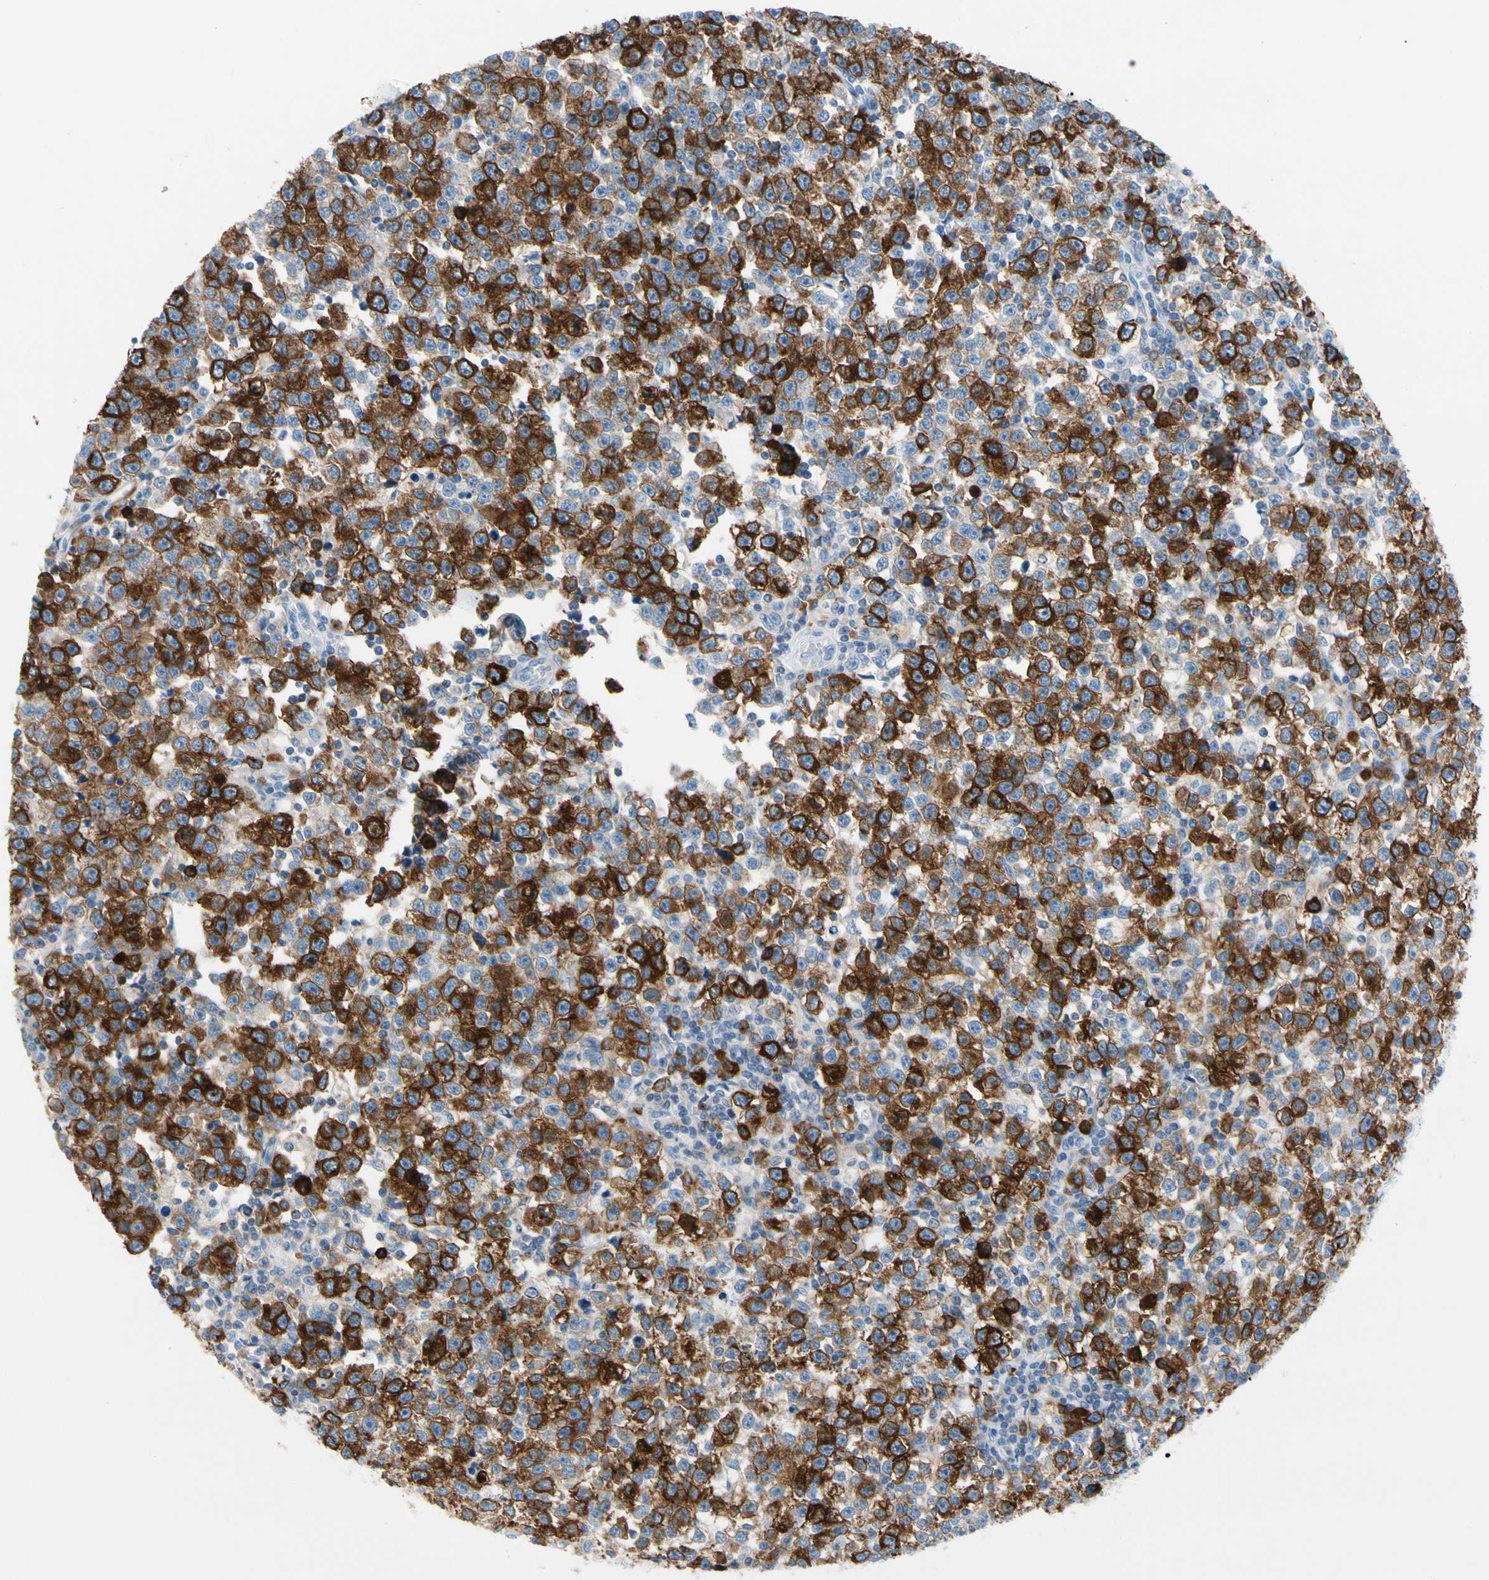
{"staining": {"intensity": "moderate", "quantity": ">75%", "location": "cytoplasmic/membranous"}, "tissue": "testis cancer", "cell_type": "Tumor cells", "image_type": "cancer", "snomed": [{"axis": "morphology", "description": "Seminoma, NOS"}, {"axis": "topography", "description": "Testis"}], "caption": "Approximately >75% of tumor cells in human testis cancer (seminoma) reveal moderate cytoplasmic/membranous protein expression as visualized by brown immunohistochemical staining.", "gene": "TACC3", "patient": {"sex": "male", "age": 43}}